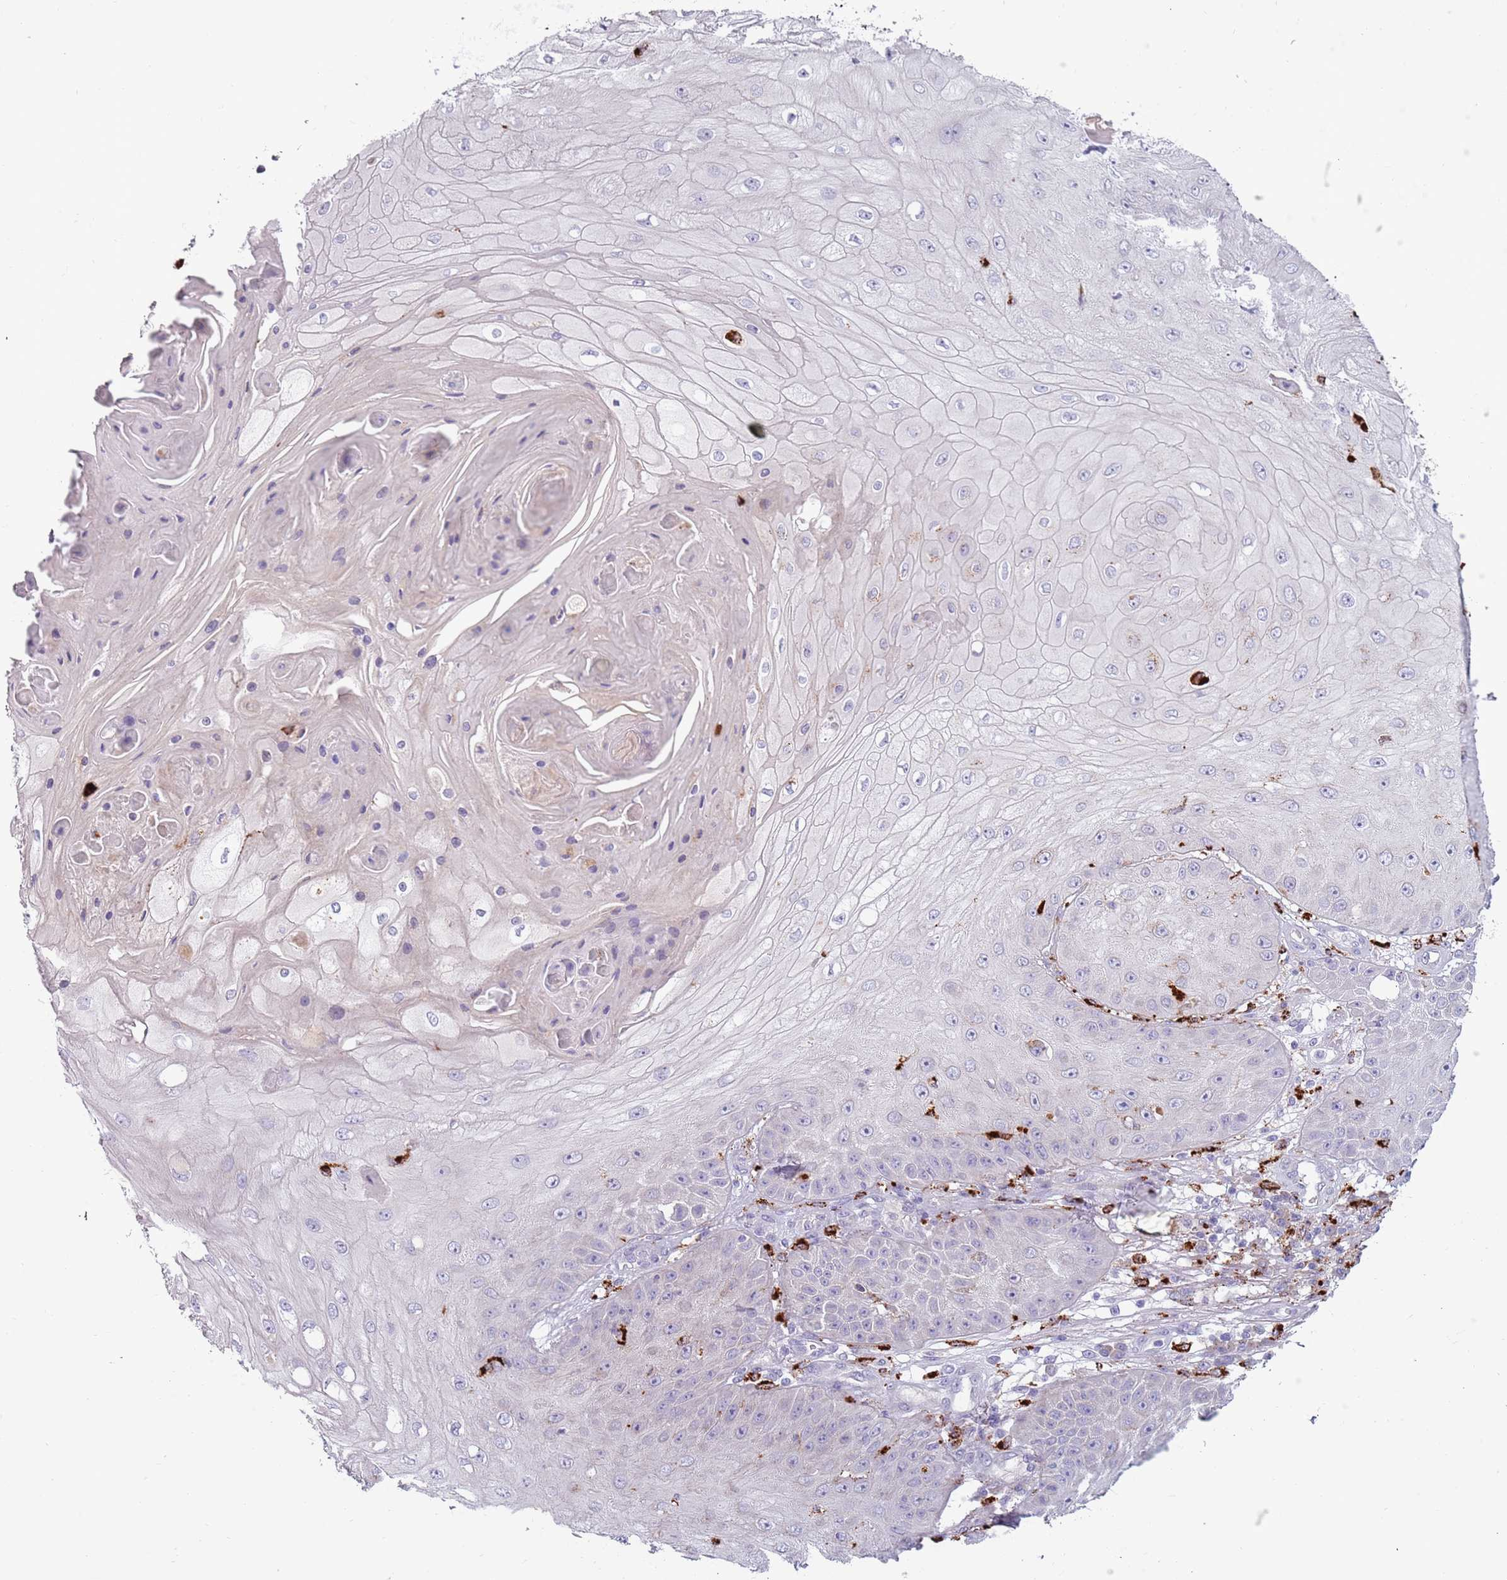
{"staining": {"intensity": "negative", "quantity": "none", "location": "none"}, "tissue": "skin cancer", "cell_type": "Tumor cells", "image_type": "cancer", "snomed": [{"axis": "morphology", "description": "Squamous cell carcinoma, NOS"}, {"axis": "topography", "description": "Skin"}], "caption": "Image shows no significant protein expression in tumor cells of squamous cell carcinoma (skin).", "gene": "NWD2", "patient": {"sex": "male", "age": 70}}